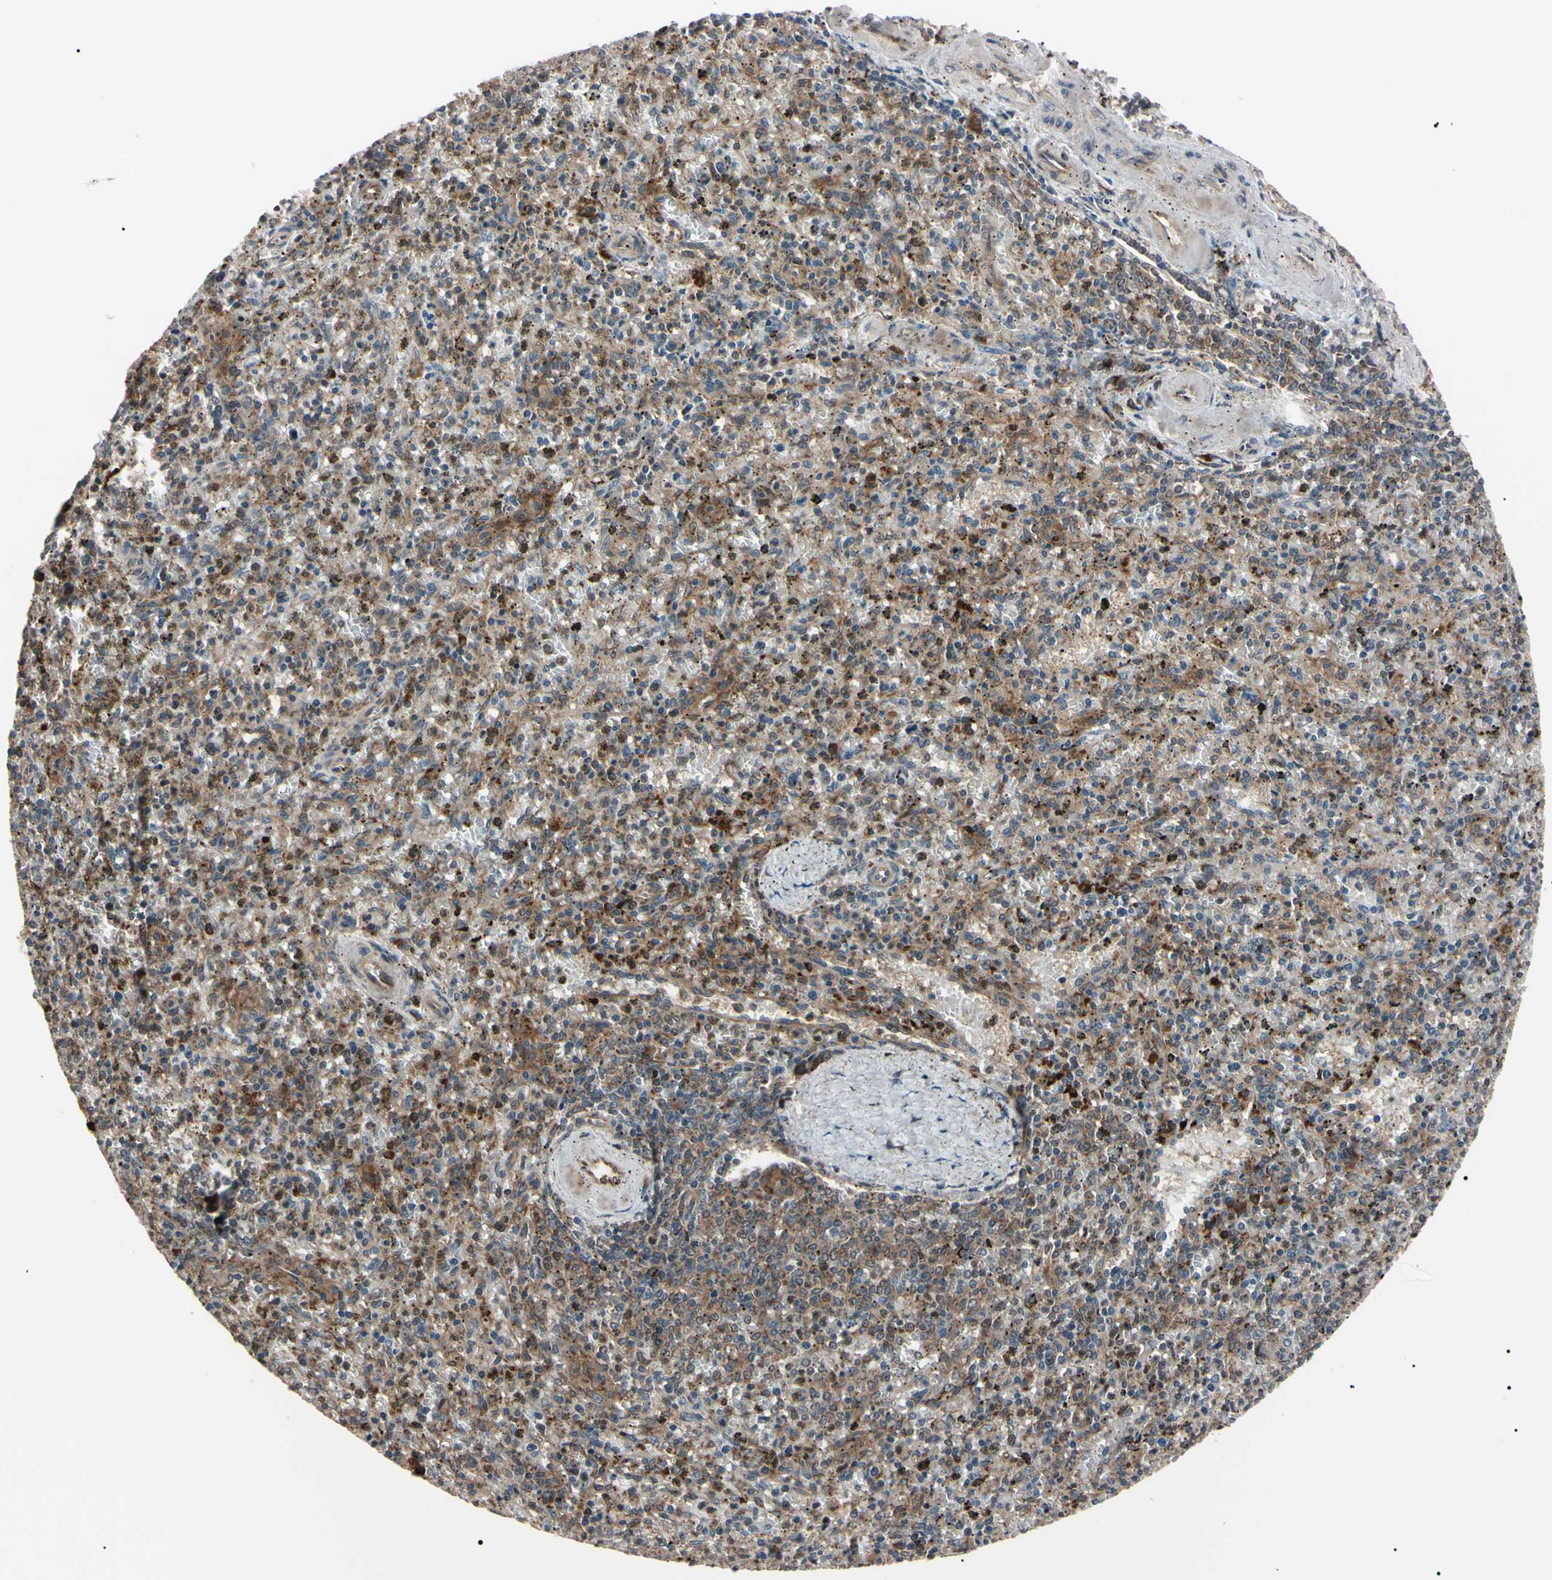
{"staining": {"intensity": "strong", "quantity": "25%-75%", "location": "cytoplasmic/membranous"}, "tissue": "spleen", "cell_type": "Cells in red pulp", "image_type": "normal", "snomed": [{"axis": "morphology", "description": "Normal tissue, NOS"}, {"axis": "topography", "description": "Spleen"}], "caption": "A brown stain shows strong cytoplasmic/membranous positivity of a protein in cells in red pulp of unremarkable human spleen.", "gene": "GUCY1B1", "patient": {"sex": "male", "age": 72}}